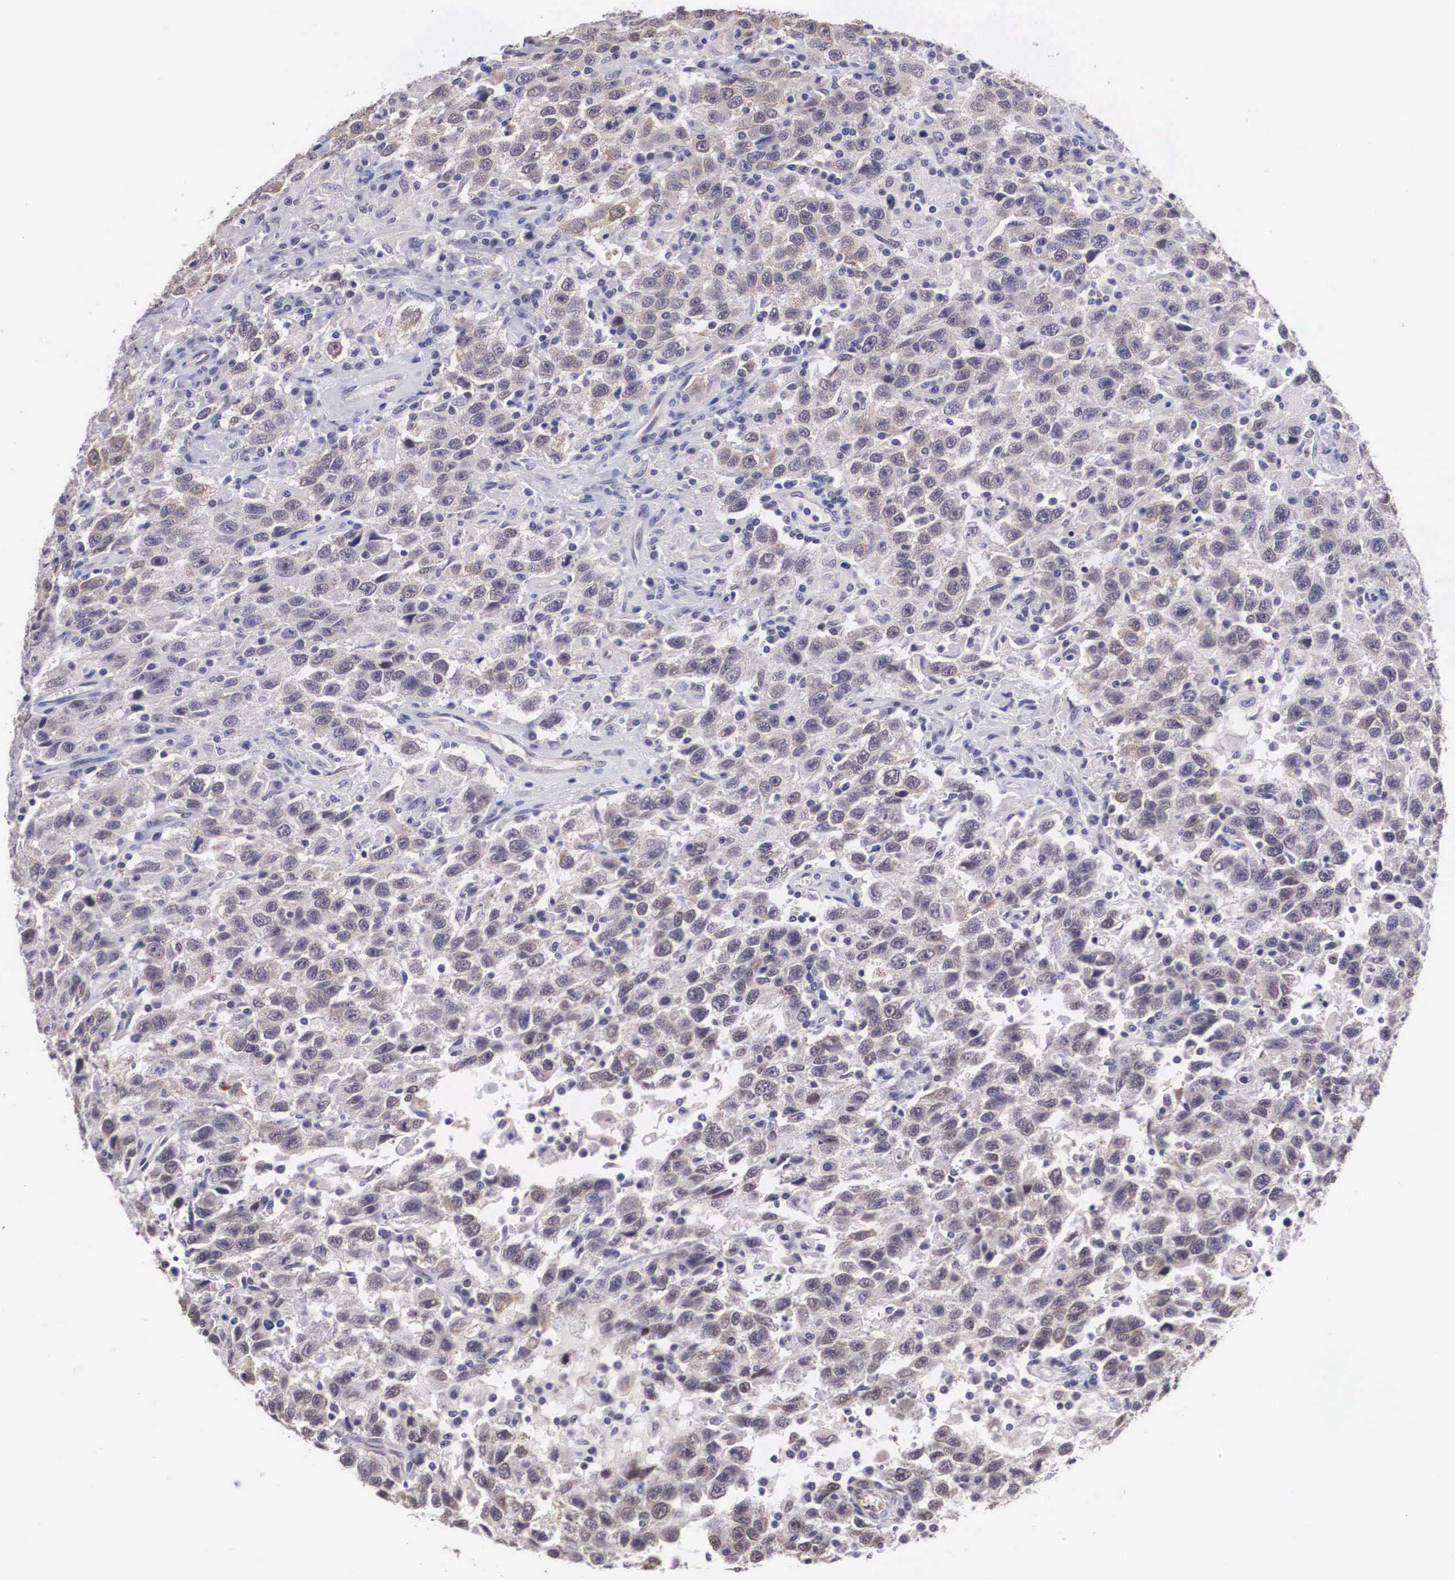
{"staining": {"intensity": "weak", "quantity": "25%-75%", "location": "cytoplasmic/membranous"}, "tissue": "testis cancer", "cell_type": "Tumor cells", "image_type": "cancer", "snomed": [{"axis": "morphology", "description": "Seminoma, NOS"}, {"axis": "topography", "description": "Testis"}], "caption": "The histopathology image shows immunohistochemical staining of testis seminoma. There is weak cytoplasmic/membranous expression is seen in approximately 25%-75% of tumor cells.", "gene": "OTX2", "patient": {"sex": "male", "age": 41}}